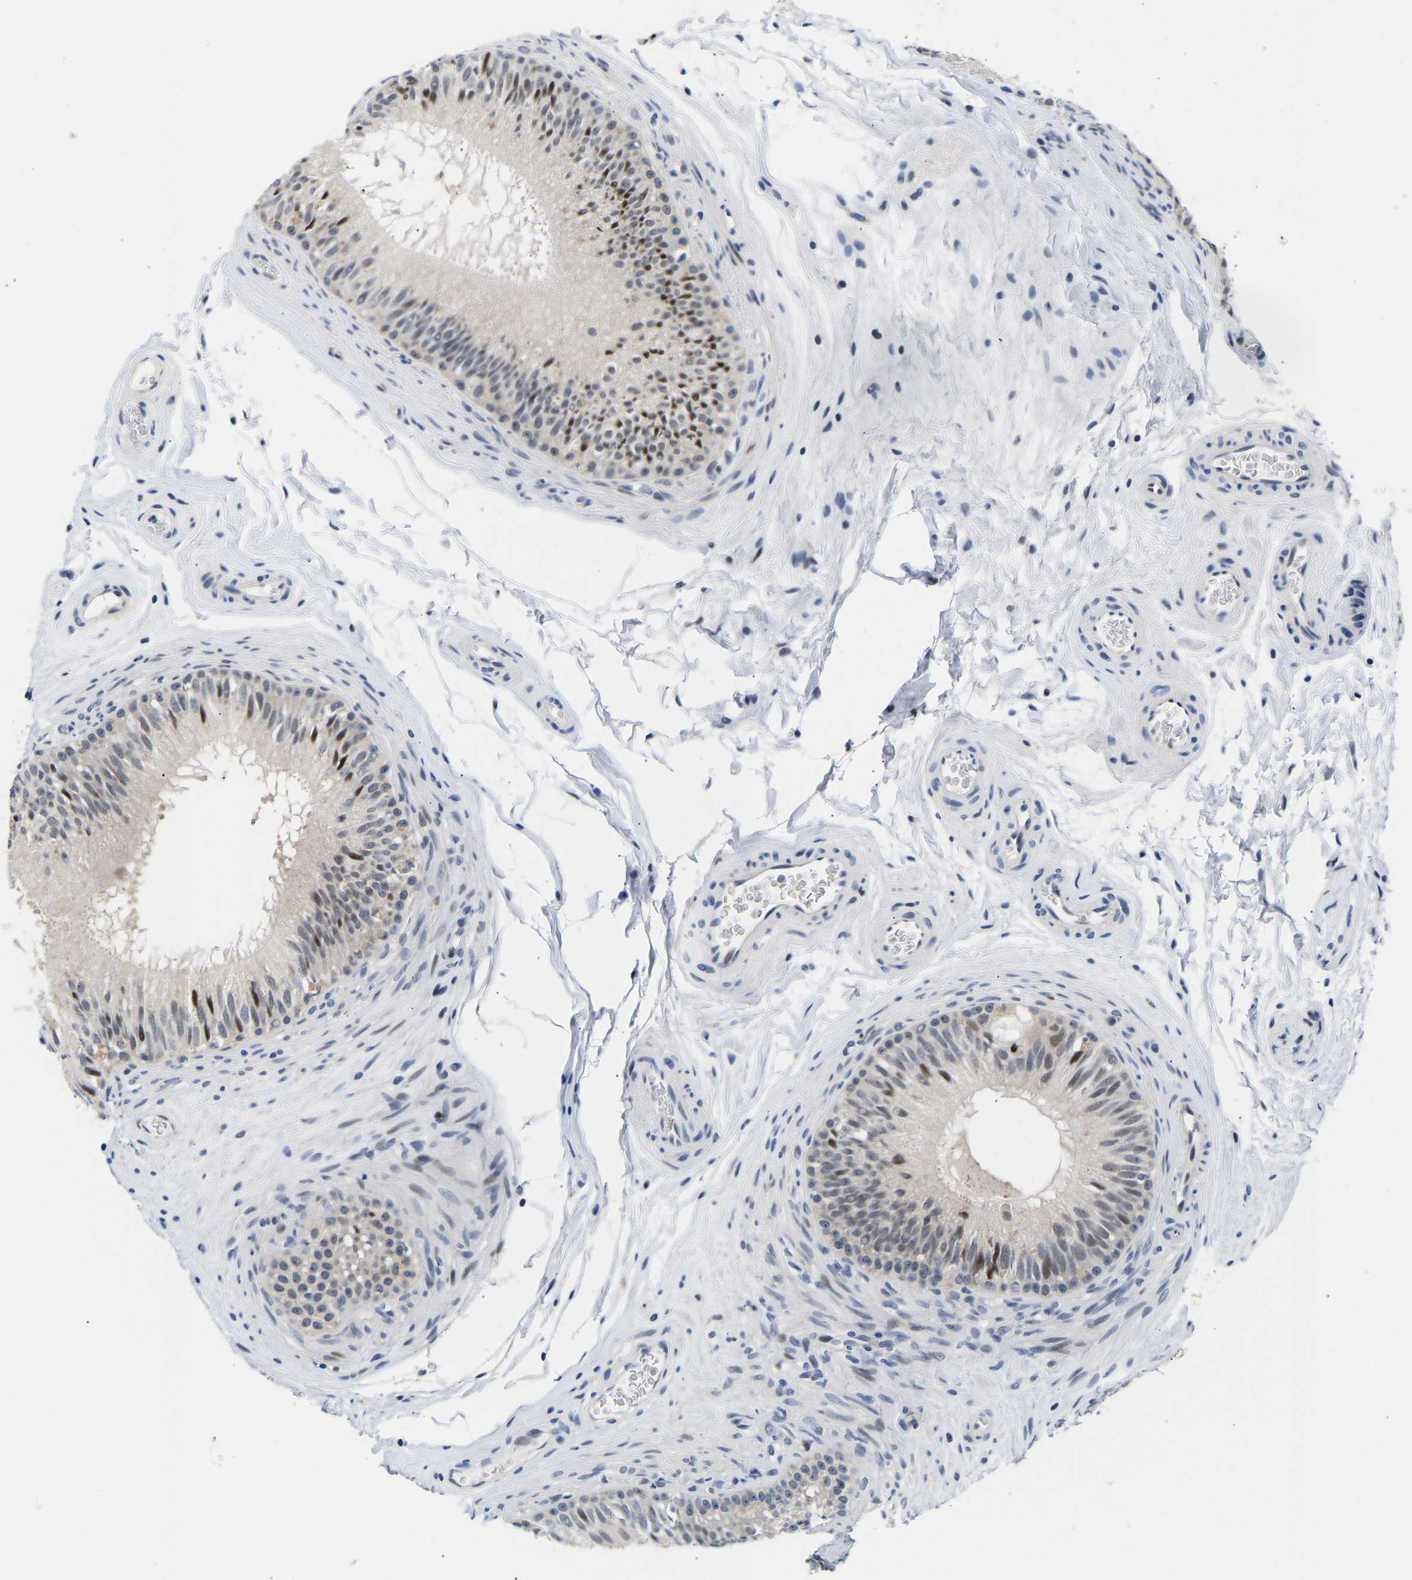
{"staining": {"intensity": "strong", "quantity": "<25%", "location": "nuclear"}, "tissue": "epididymis", "cell_type": "Glandular cells", "image_type": "normal", "snomed": [{"axis": "morphology", "description": "Normal tissue, NOS"}, {"axis": "topography", "description": "Testis"}, {"axis": "topography", "description": "Epididymis"}], "caption": "An immunohistochemistry (IHC) image of benign tissue is shown. Protein staining in brown shows strong nuclear positivity in epididymis within glandular cells. (Stains: DAB in brown, nuclei in blue, Microscopy: brightfield microscopy at high magnification).", "gene": "PTRHD1", "patient": {"sex": "male", "age": 36}}